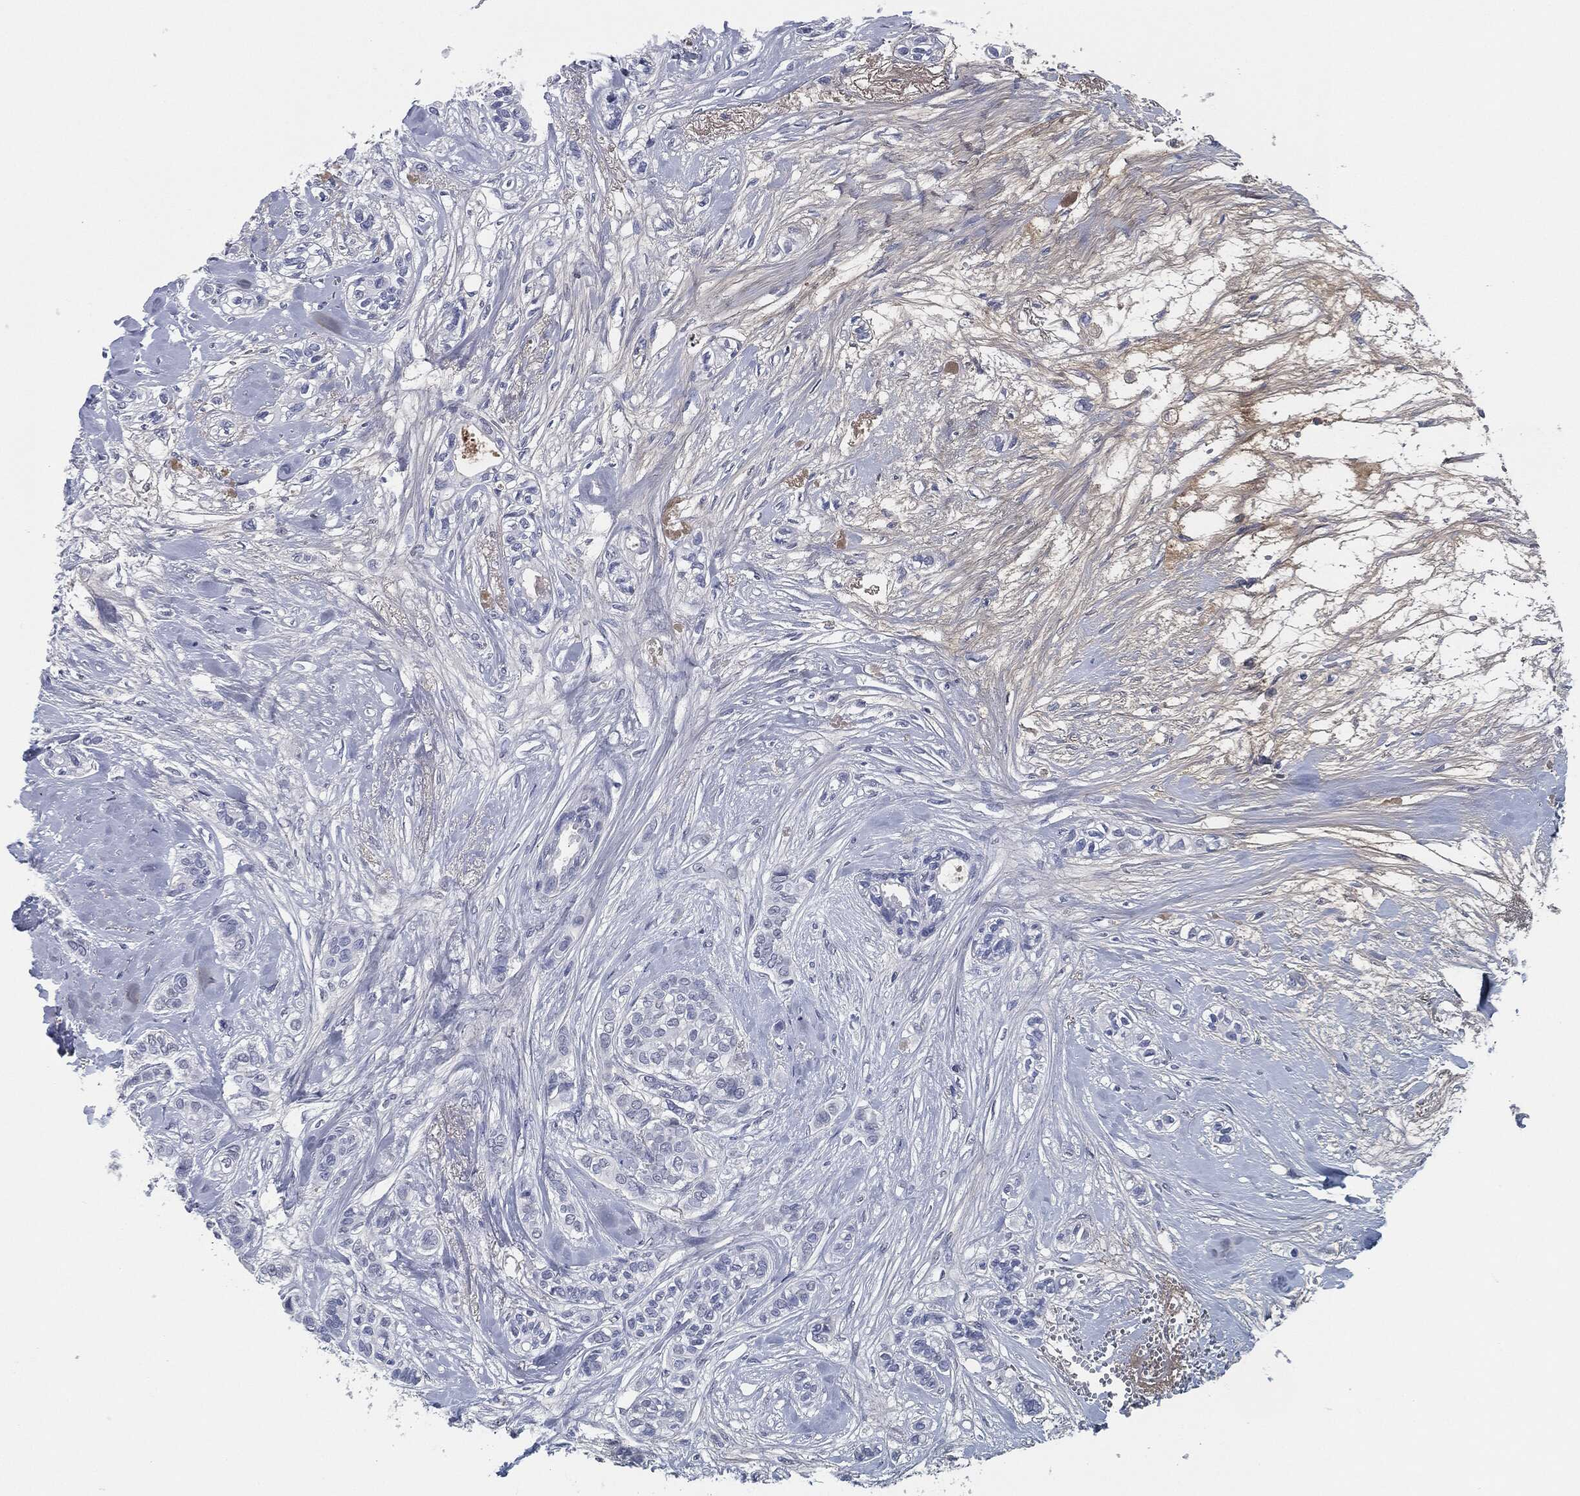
{"staining": {"intensity": "negative", "quantity": "none", "location": "none"}, "tissue": "breast cancer", "cell_type": "Tumor cells", "image_type": "cancer", "snomed": [{"axis": "morphology", "description": "Duct carcinoma"}, {"axis": "topography", "description": "Breast"}], "caption": "IHC histopathology image of neoplastic tissue: breast intraductal carcinoma stained with DAB (3,3'-diaminobenzidine) reveals no significant protein staining in tumor cells.", "gene": "SIGLEC7", "patient": {"sex": "female", "age": 71}}